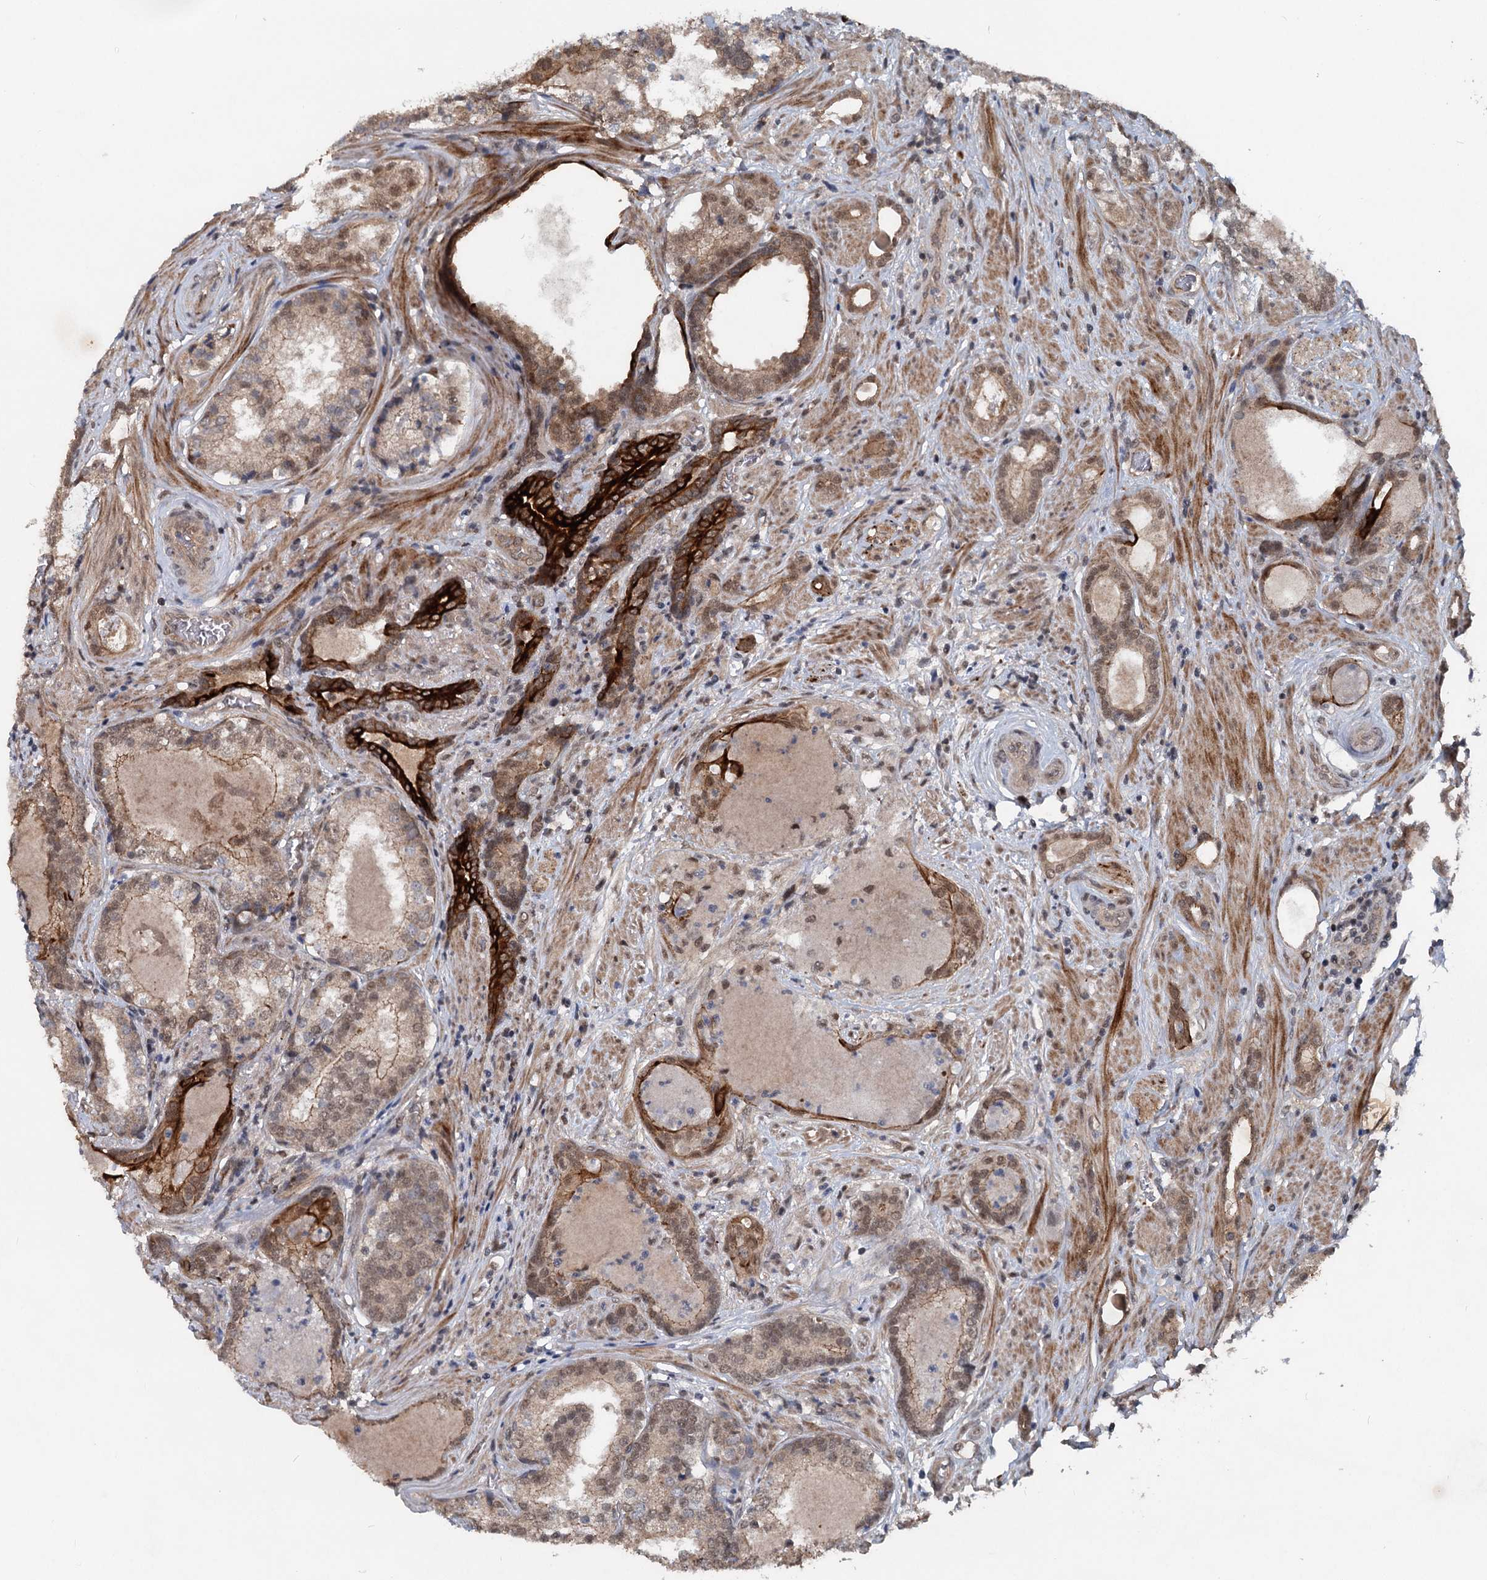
{"staining": {"intensity": "weak", "quantity": ">75%", "location": "cytoplasmic/membranous,nuclear"}, "tissue": "prostate cancer", "cell_type": "Tumor cells", "image_type": "cancer", "snomed": [{"axis": "morphology", "description": "Adenocarcinoma, High grade"}, {"axis": "topography", "description": "Prostate"}], "caption": "Immunohistochemical staining of high-grade adenocarcinoma (prostate) exhibits weak cytoplasmic/membranous and nuclear protein expression in approximately >75% of tumor cells. (DAB (3,3'-diaminobenzidine) = brown stain, brightfield microscopy at high magnification).", "gene": "RITA1", "patient": {"sex": "male", "age": 58}}